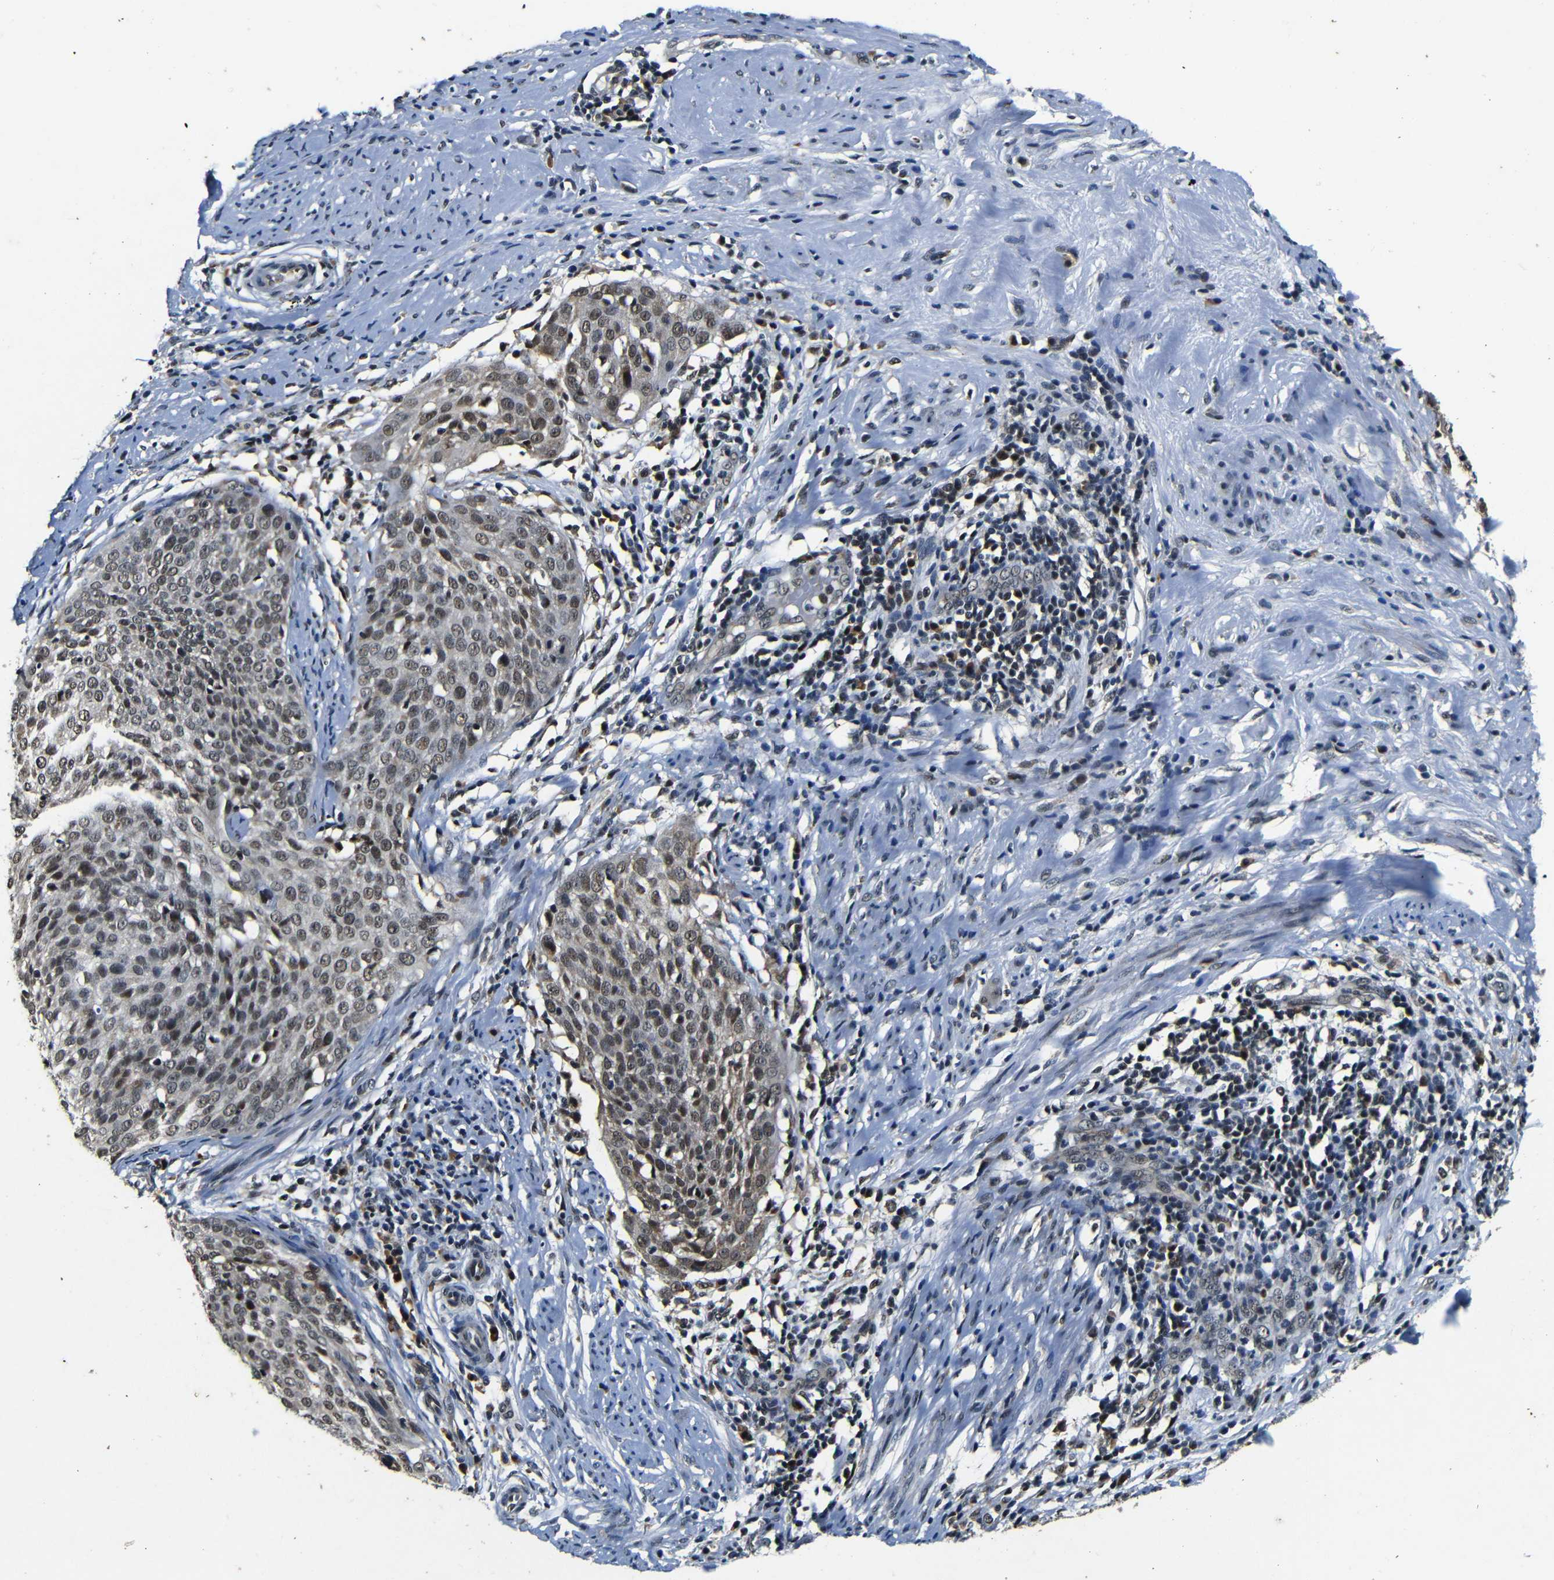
{"staining": {"intensity": "moderate", "quantity": ">75%", "location": "nuclear"}, "tissue": "cervical cancer", "cell_type": "Tumor cells", "image_type": "cancer", "snomed": [{"axis": "morphology", "description": "Squamous cell carcinoma, NOS"}, {"axis": "topography", "description": "Cervix"}], "caption": "Moderate nuclear positivity for a protein is identified in approximately >75% of tumor cells of cervical cancer using immunohistochemistry.", "gene": "FOXD4", "patient": {"sex": "female", "age": 51}}